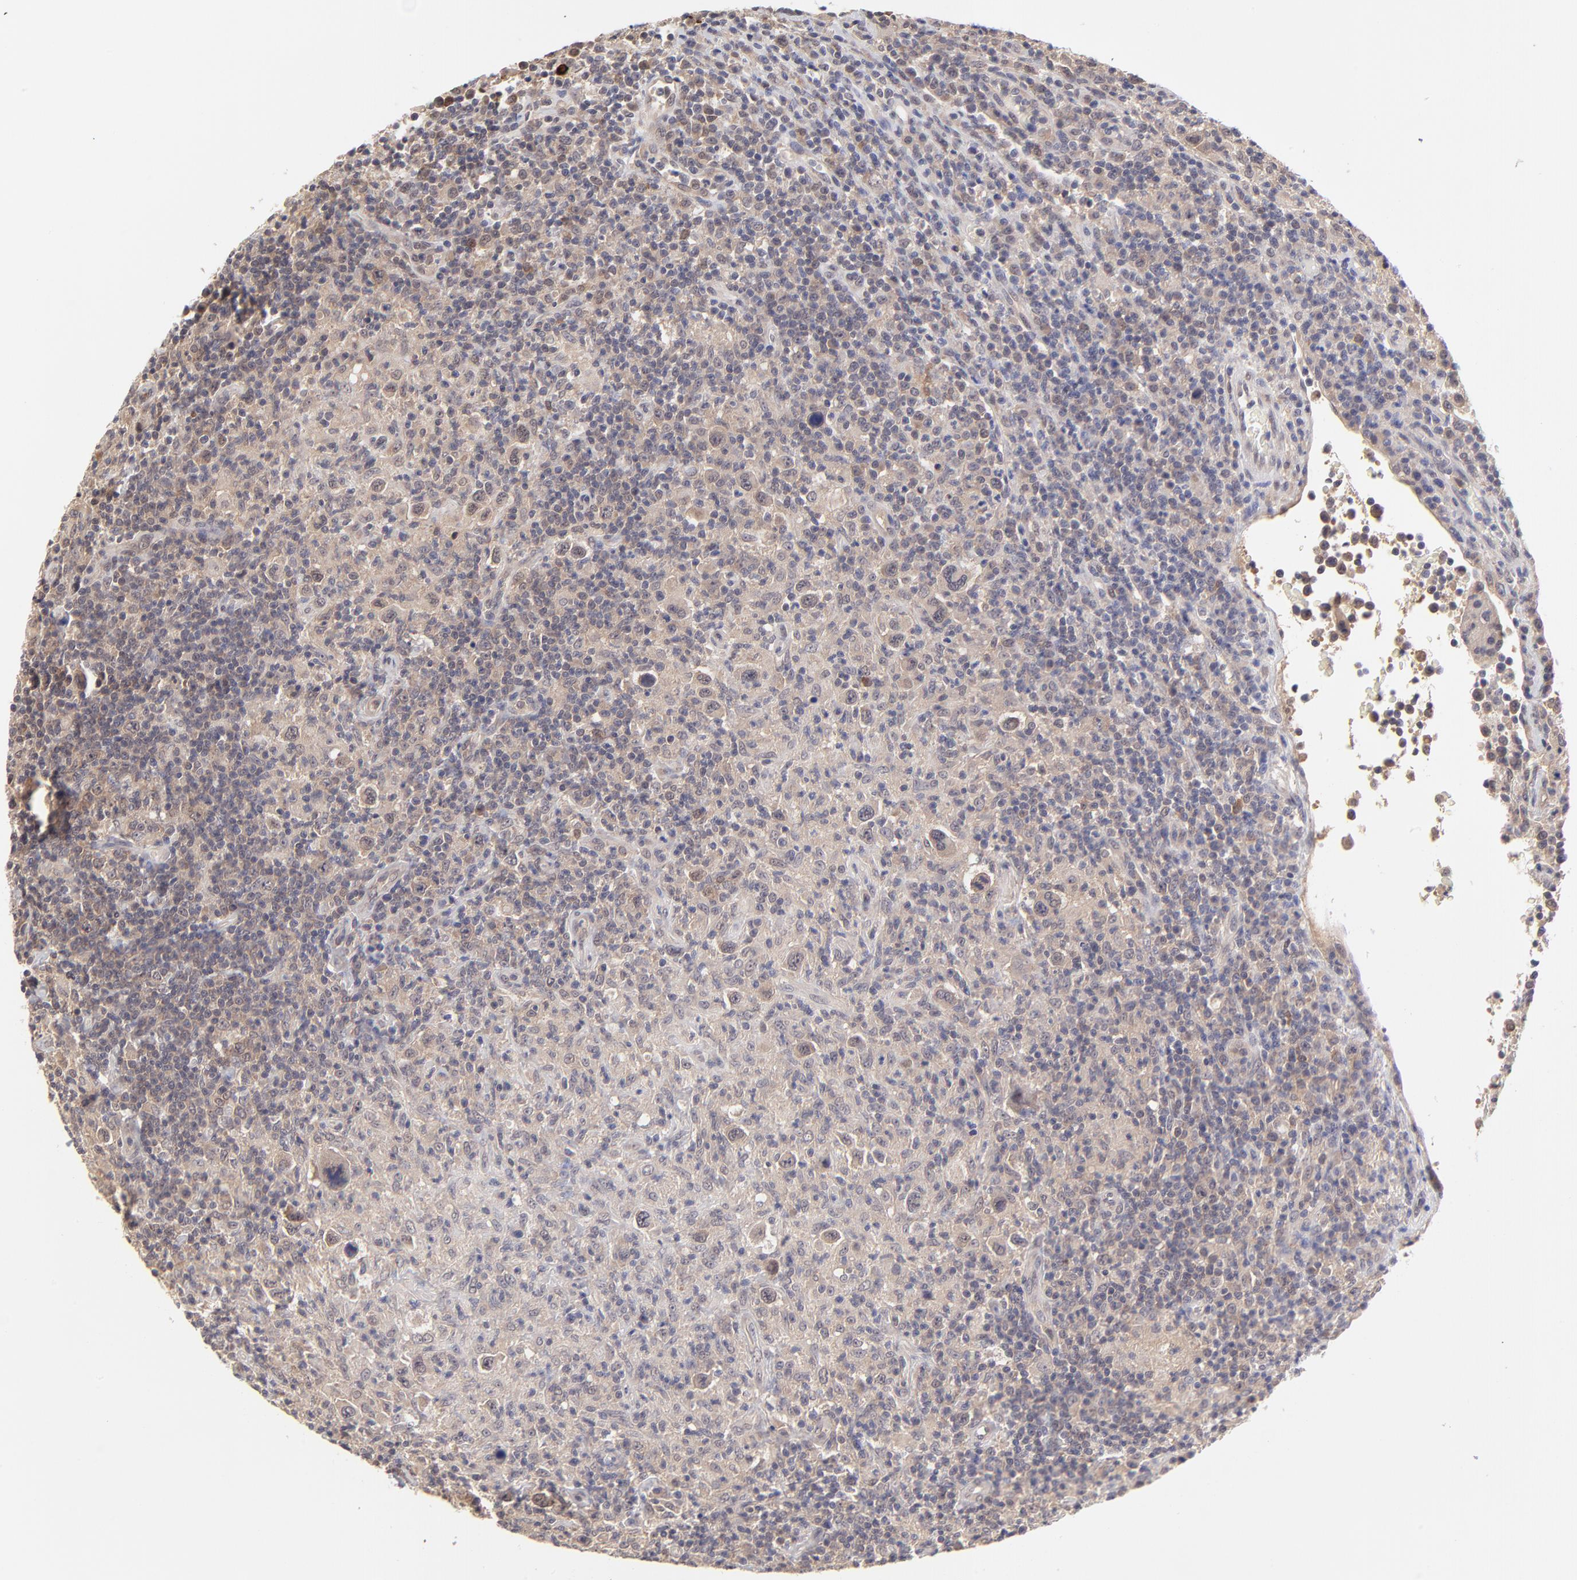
{"staining": {"intensity": "weak", "quantity": ">75%", "location": "cytoplasmic/membranous"}, "tissue": "lymphoma", "cell_type": "Tumor cells", "image_type": "cancer", "snomed": [{"axis": "morphology", "description": "Hodgkin's disease, NOS"}, {"axis": "topography", "description": "Lymph node"}], "caption": "Immunohistochemical staining of lymphoma displays low levels of weak cytoplasmic/membranous expression in about >75% of tumor cells. (brown staining indicates protein expression, while blue staining denotes nuclei).", "gene": "UBE2E3", "patient": {"sex": "male", "age": 65}}